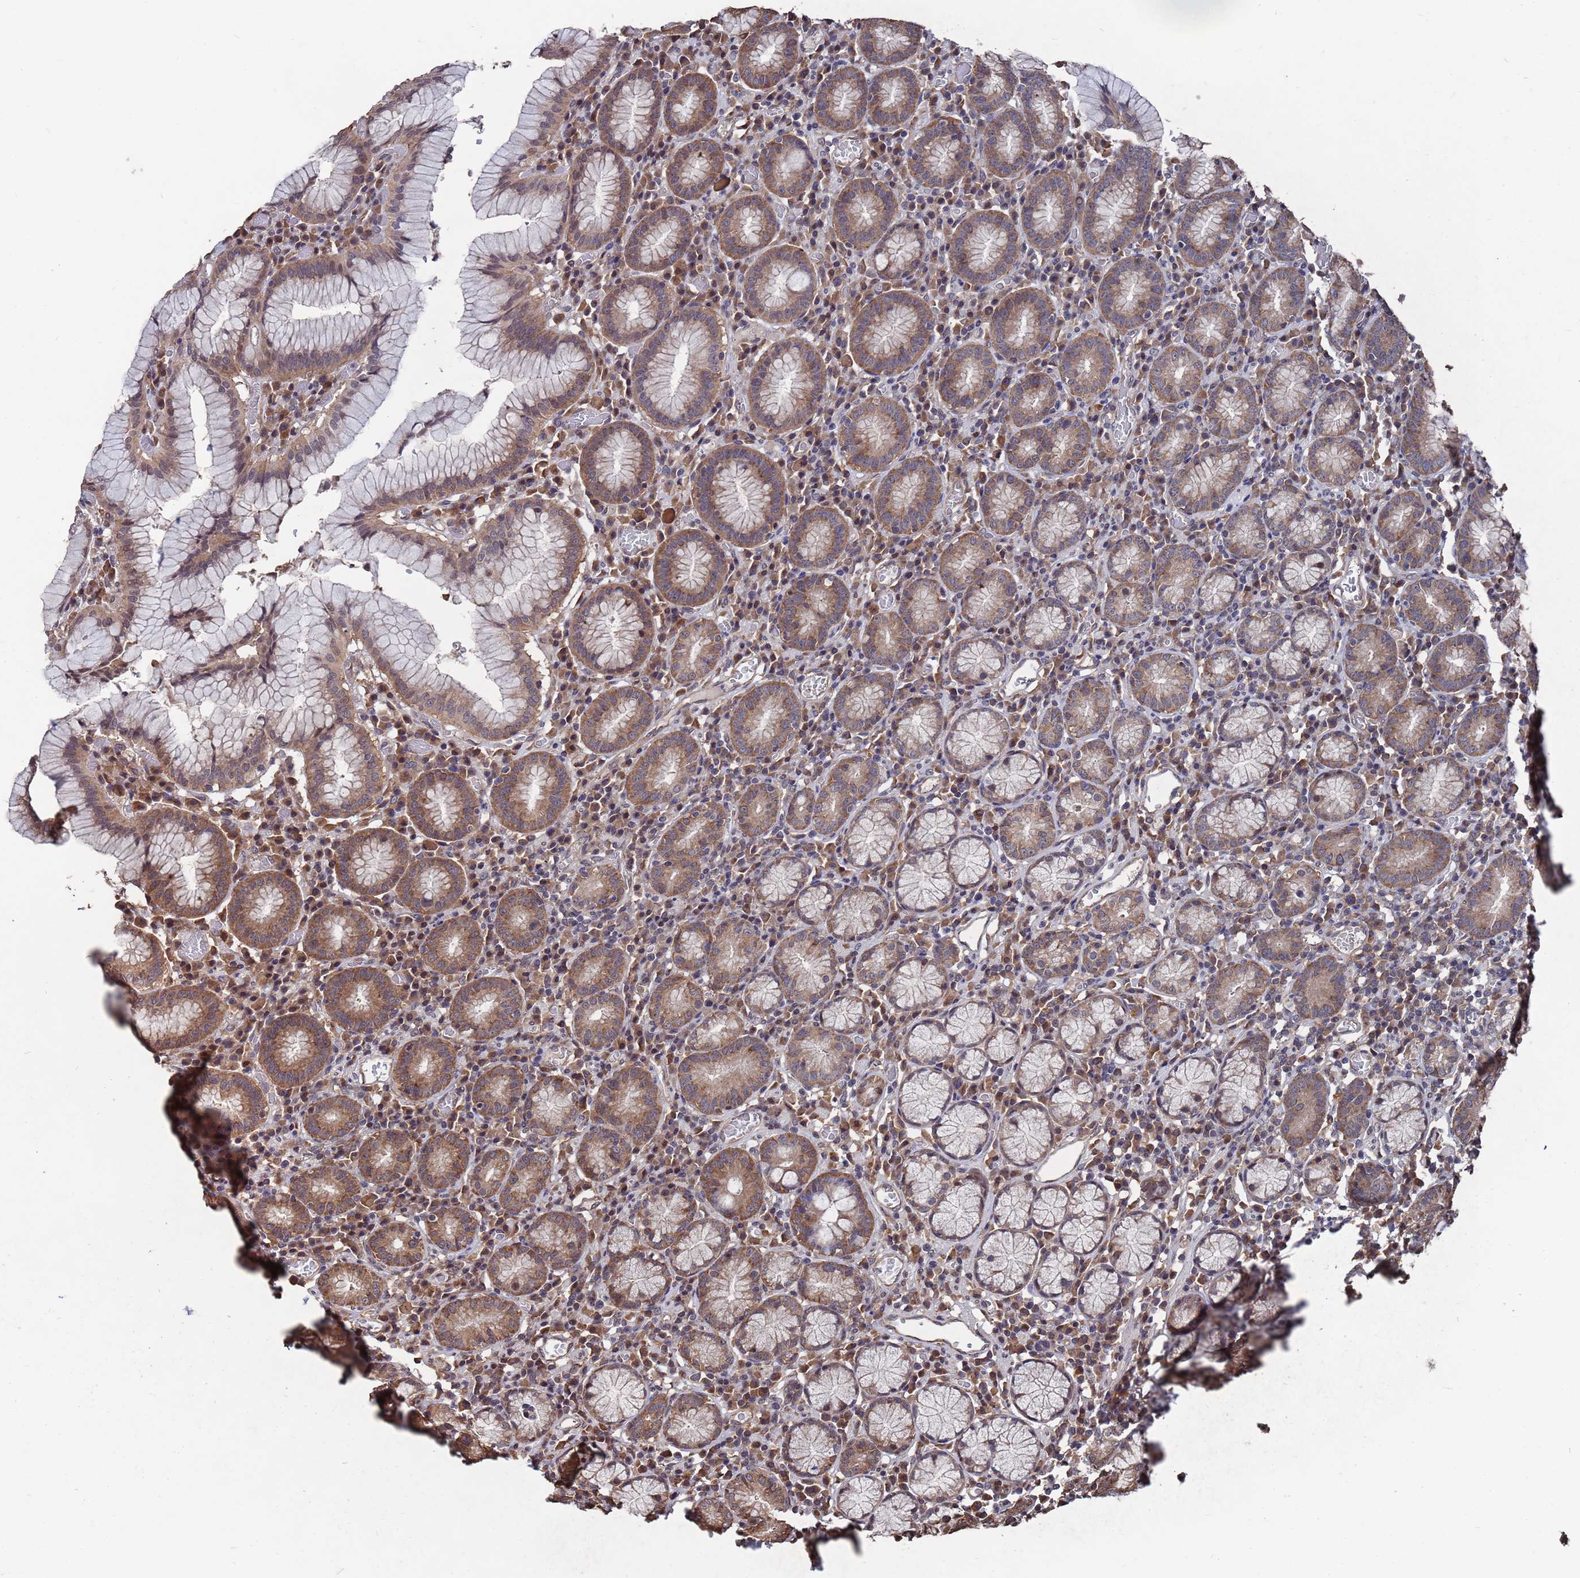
{"staining": {"intensity": "moderate", "quantity": ">75%", "location": "cytoplasmic/membranous"}, "tissue": "stomach", "cell_type": "Glandular cells", "image_type": "normal", "snomed": [{"axis": "morphology", "description": "Normal tissue, NOS"}, {"axis": "topography", "description": "Stomach"}], "caption": "There is medium levels of moderate cytoplasmic/membranous positivity in glandular cells of normal stomach, as demonstrated by immunohistochemical staining (brown color).", "gene": "CFAP119", "patient": {"sex": "male", "age": 55}}